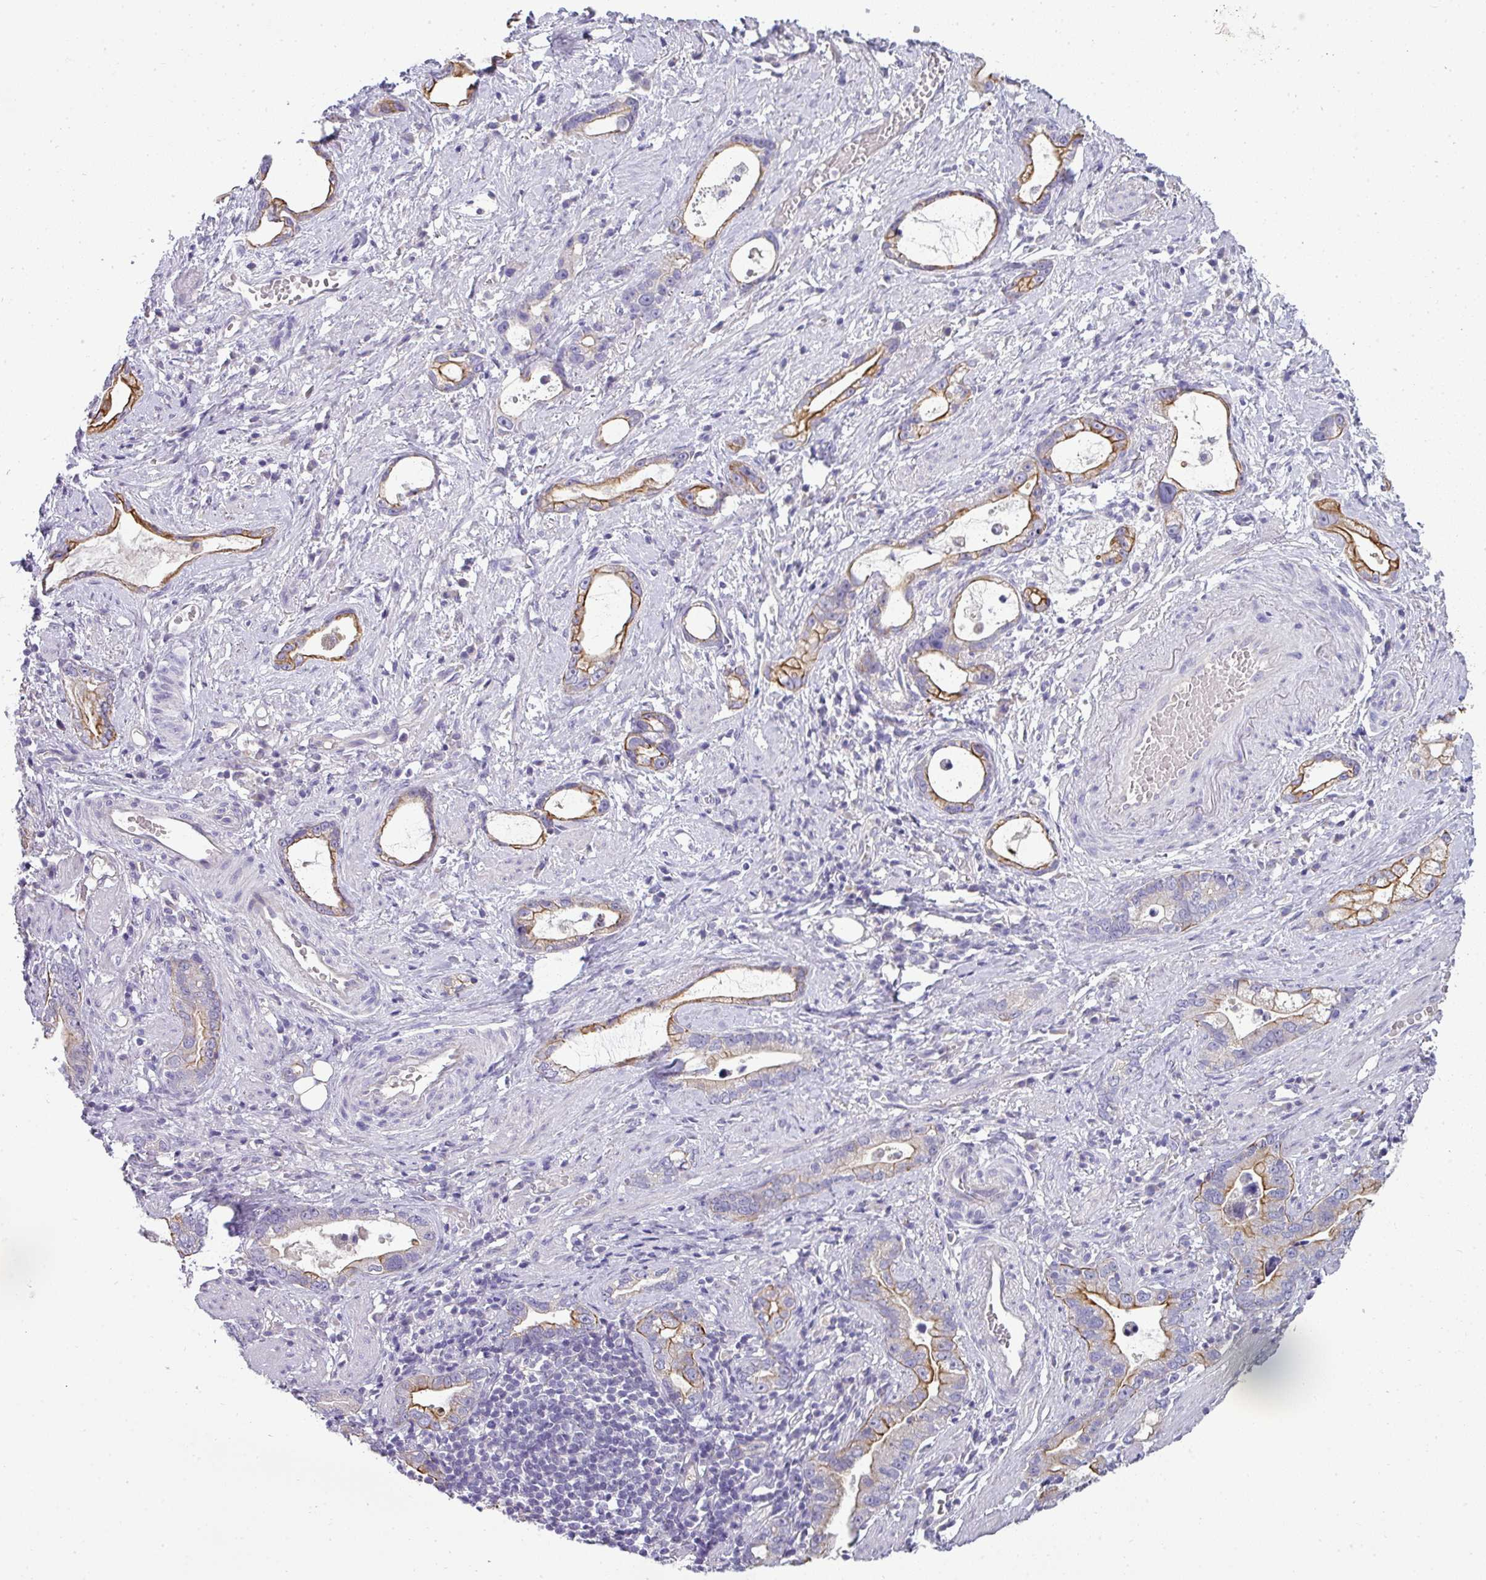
{"staining": {"intensity": "strong", "quantity": "25%-75%", "location": "cytoplasmic/membranous"}, "tissue": "stomach cancer", "cell_type": "Tumor cells", "image_type": "cancer", "snomed": [{"axis": "morphology", "description": "Adenocarcinoma, NOS"}, {"axis": "topography", "description": "Stomach"}], "caption": "Stomach cancer (adenocarcinoma) stained with a brown dye demonstrates strong cytoplasmic/membranous positive positivity in approximately 25%-75% of tumor cells.", "gene": "ASXL3", "patient": {"sex": "male", "age": 55}}